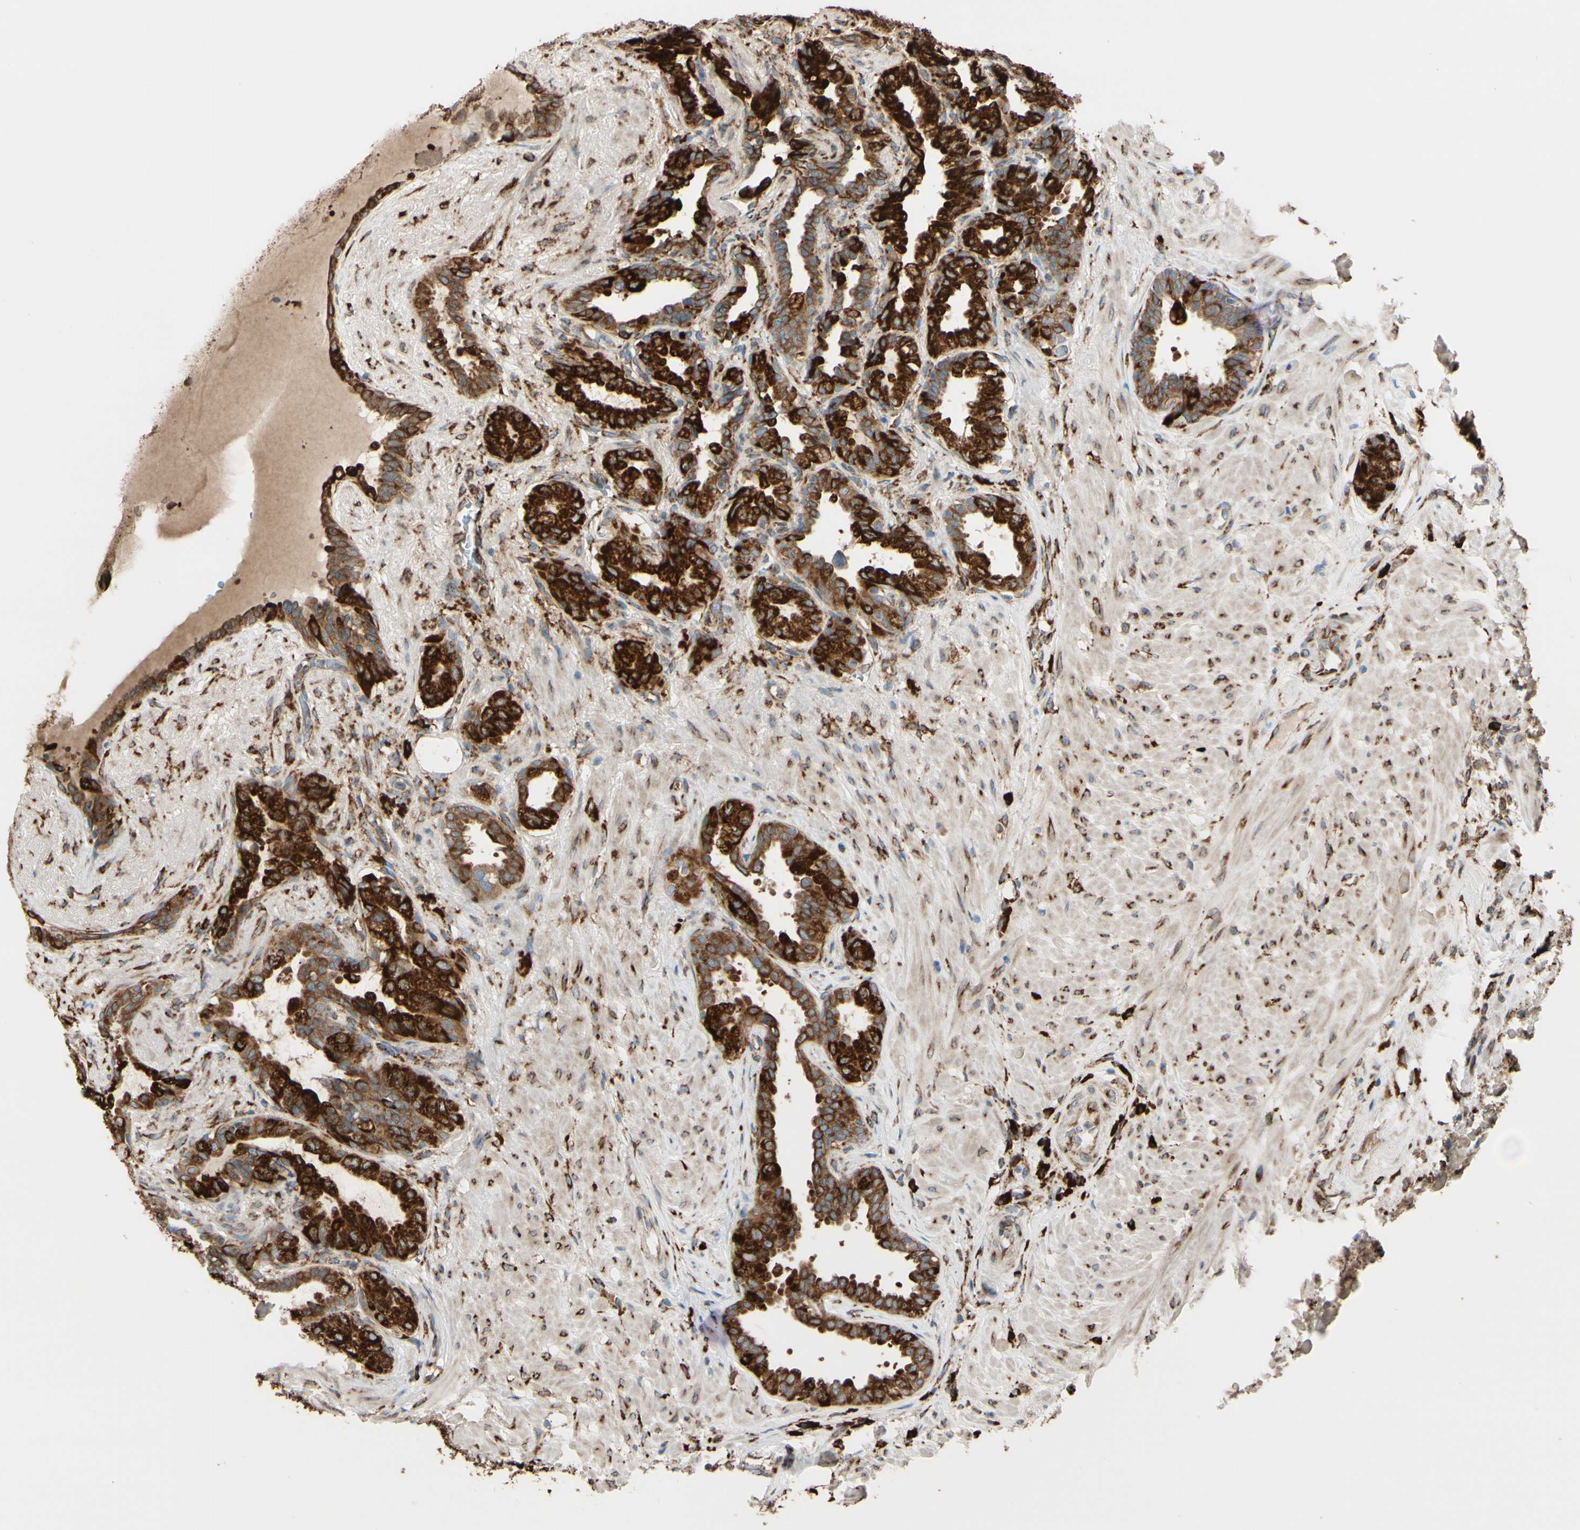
{"staining": {"intensity": "strong", "quantity": ">75%", "location": "cytoplasmic/membranous"}, "tissue": "seminal vesicle", "cell_type": "Glandular cells", "image_type": "normal", "snomed": [{"axis": "morphology", "description": "Normal tissue, NOS"}, {"axis": "topography", "description": "Seminal veicle"}], "caption": "High-magnification brightfield microscopy of normal seminal vesicle stained with DAB (3,3'-diaminobenzidine) (brown) and counterstained with hematoxylin (blue). glandular cells exhibit strong cytoplasmic/membranous expression is appreciated in about>75% of cells.", "gene": "RRBP1", "patient": {"sex": "male", "age": 61}}